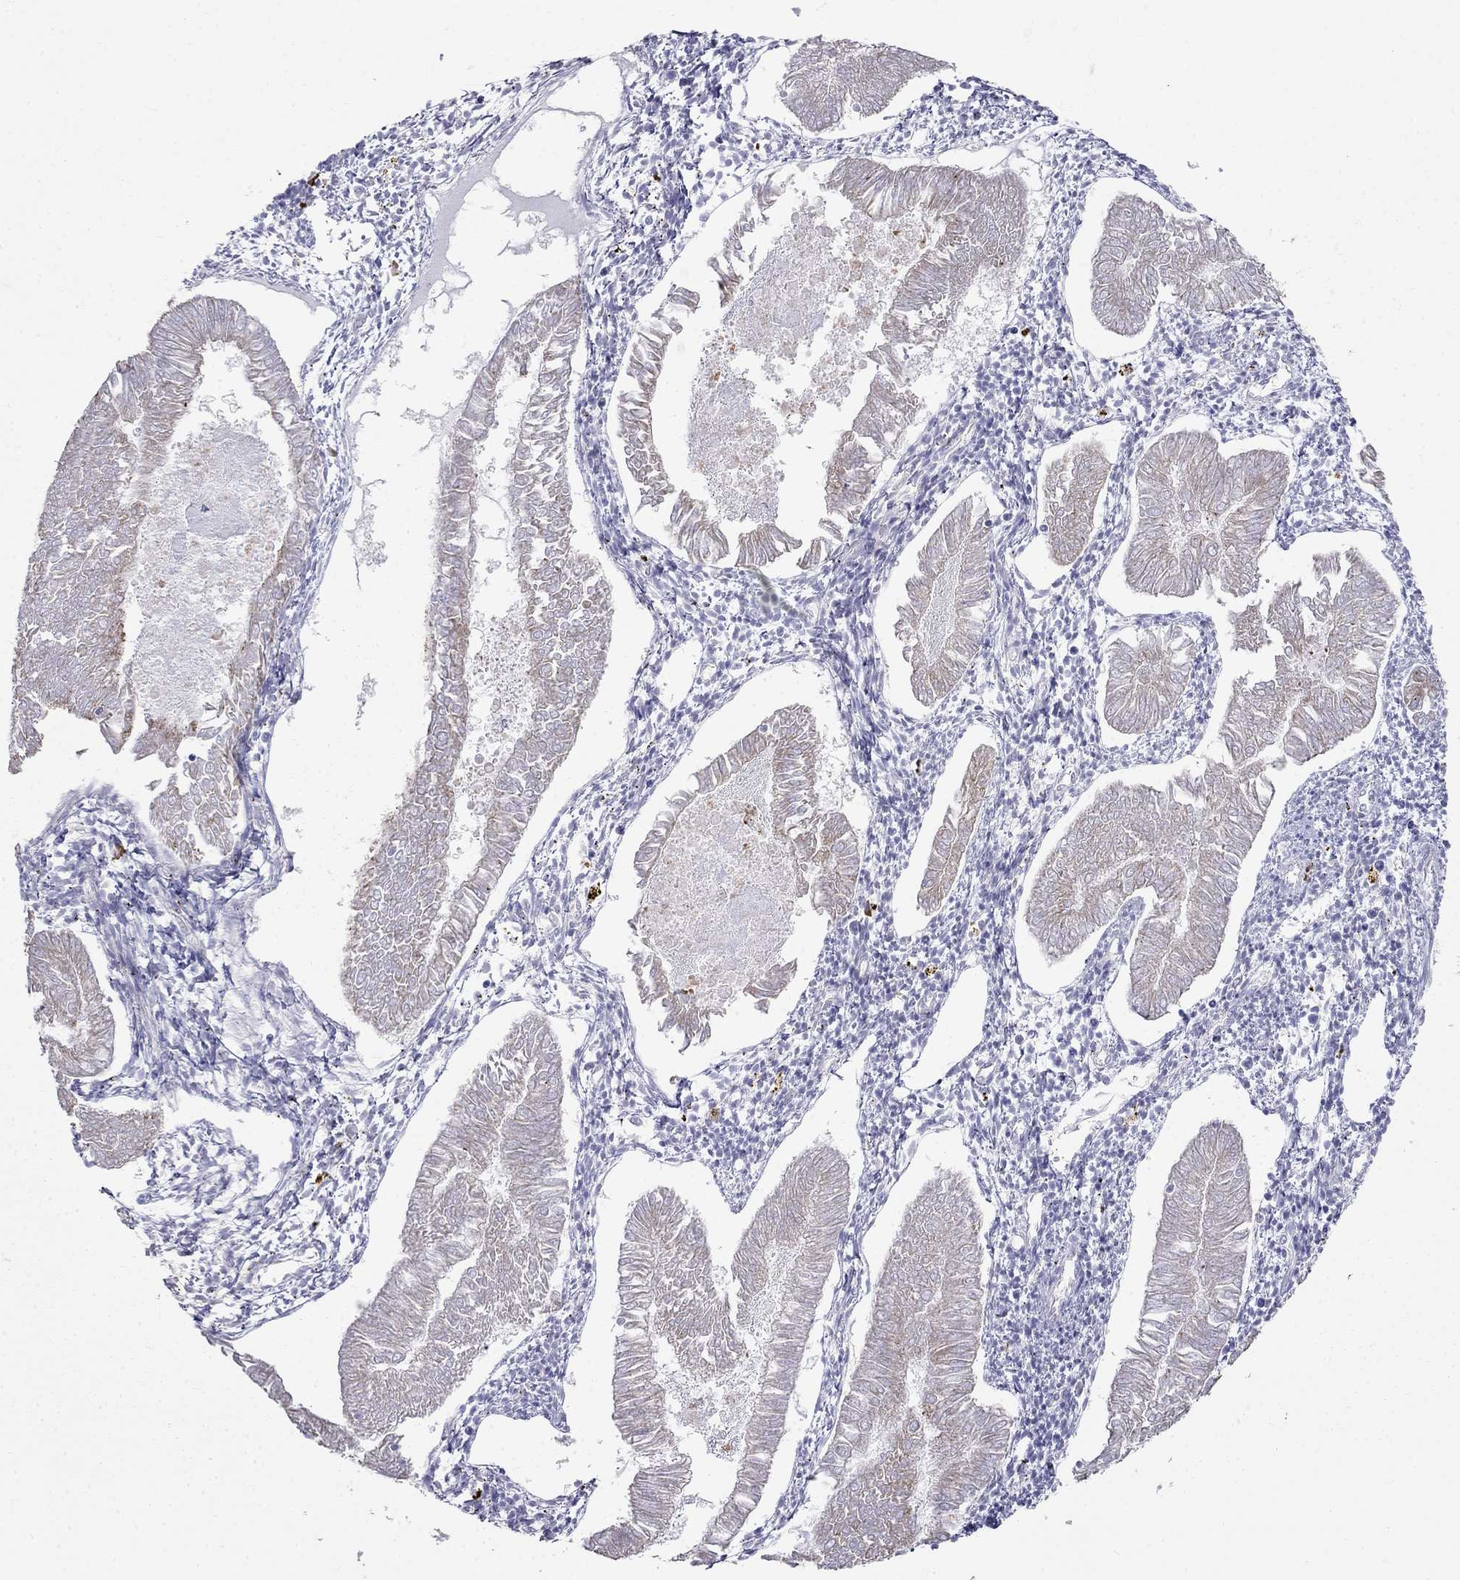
{"staining": {"intensity": "moderate", "quantity": ">75%", "location": "cytoplasmic/membranous"}, "tissue": "endometrial cancer", "cell_type": "Tumor cells", "image_type": "cancer", "snomed": [{"axis": "morphology", "description": "Adenocarcinoma, NOS"}, {"axis": "topography", "description": "Endometrium"}], "caption": "Endometrial cancer was stained to show a protein in brown. There is medium levels of moderate cytoplasmic/membranous staining in approximately >75% of tumor cells.", "gene": "LONRF2", "patient": {"sex": "female", "age": 53}}